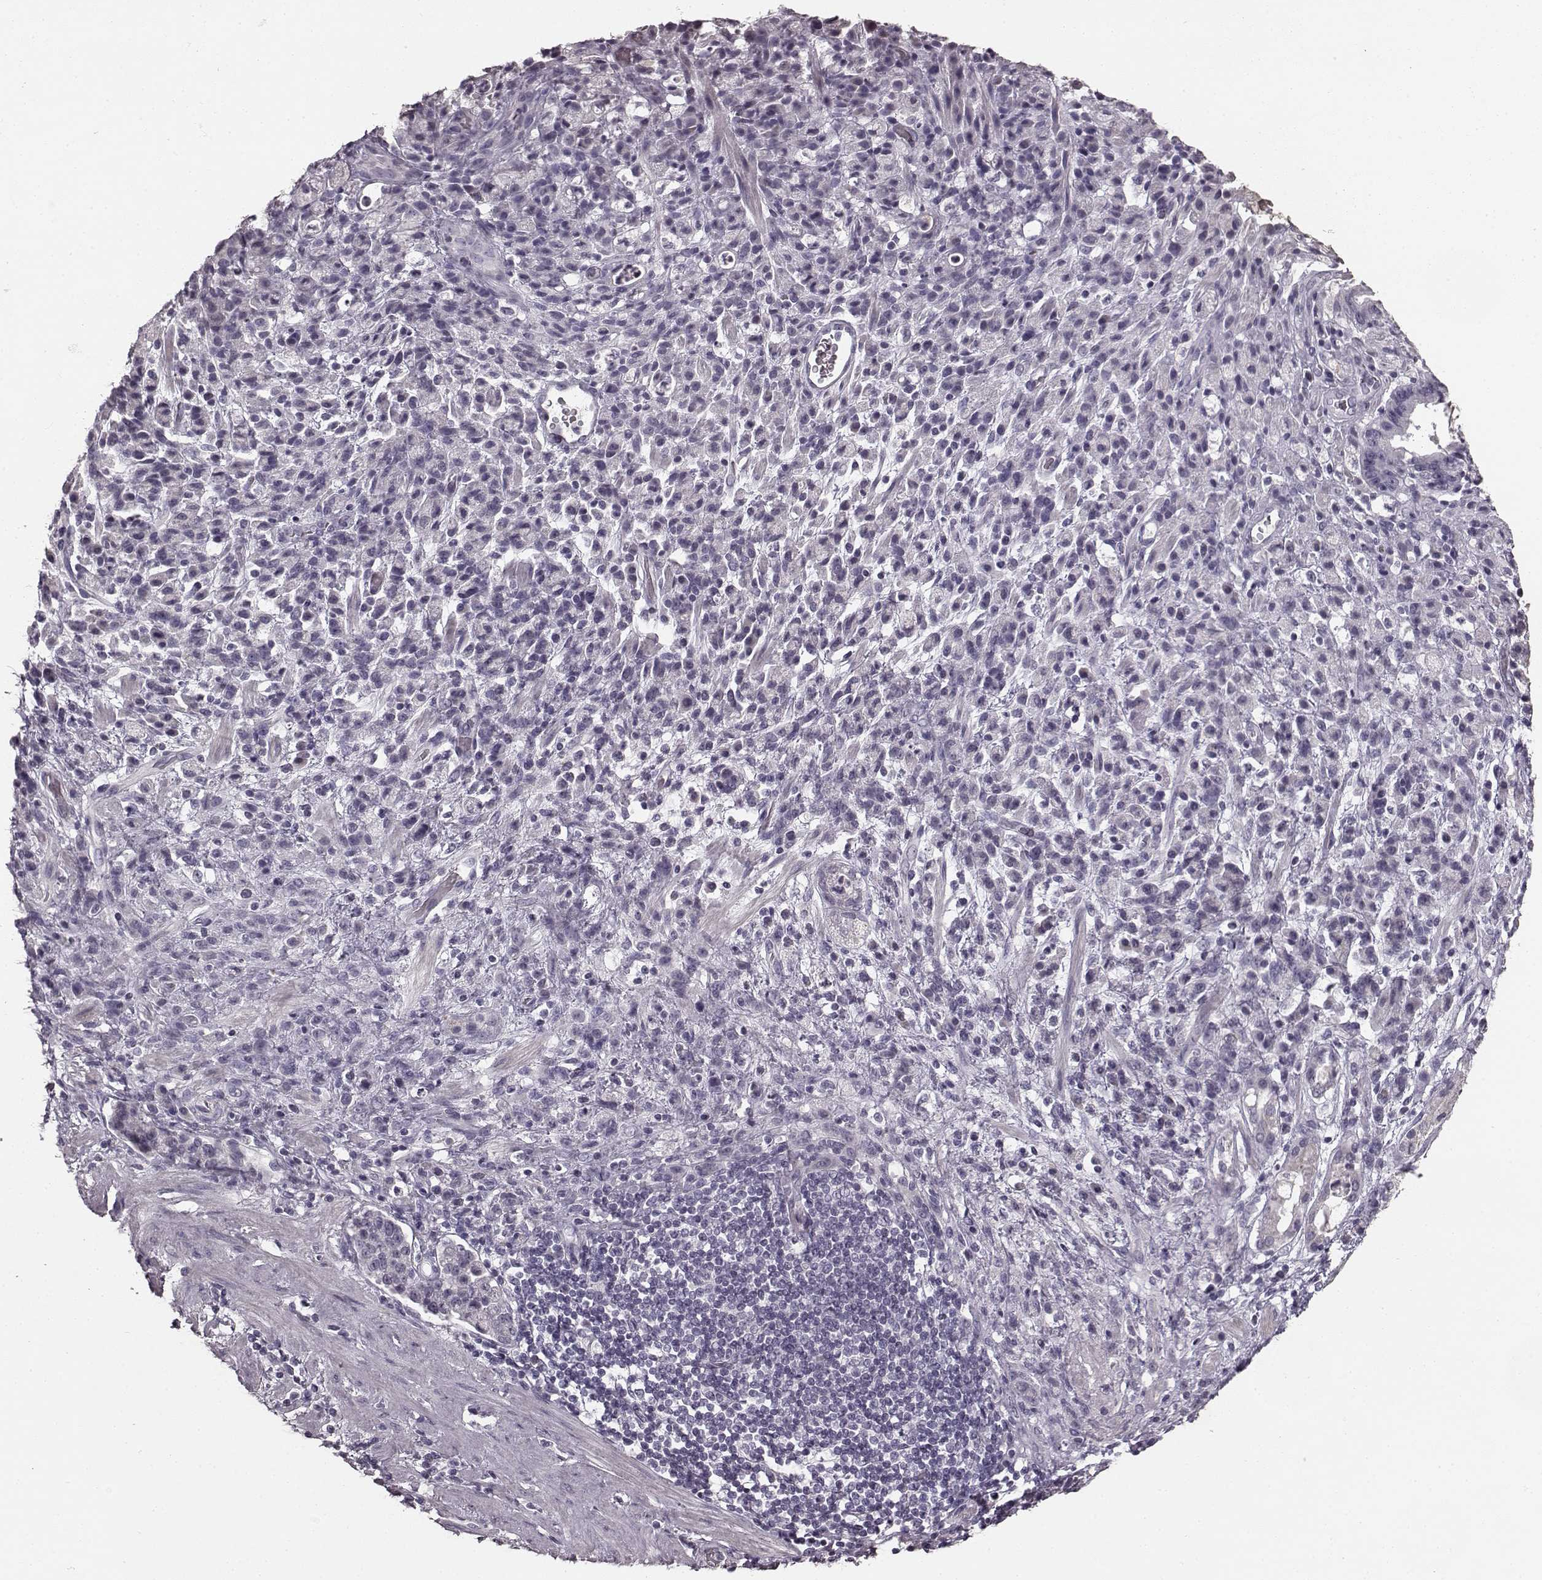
{"staining": {"intensity": "negative", "quantity": "none", "location": "none"}, "tissue": "stomach cancer", "cell_type": "Tumor cells", "image_type": "cancer", "snomed": [{"axis": "morphology", "description": "Adenocarcinoma, NOS"}, {"axis": "topography", "description": "Stomach"}], "caption": "Immunohistochemical staining of stomach cancer (adenocarcinoma) displays no significant staining in tumor cells.", "gene": "RIT2", "patient": {"sex": "female", "age": 60}}